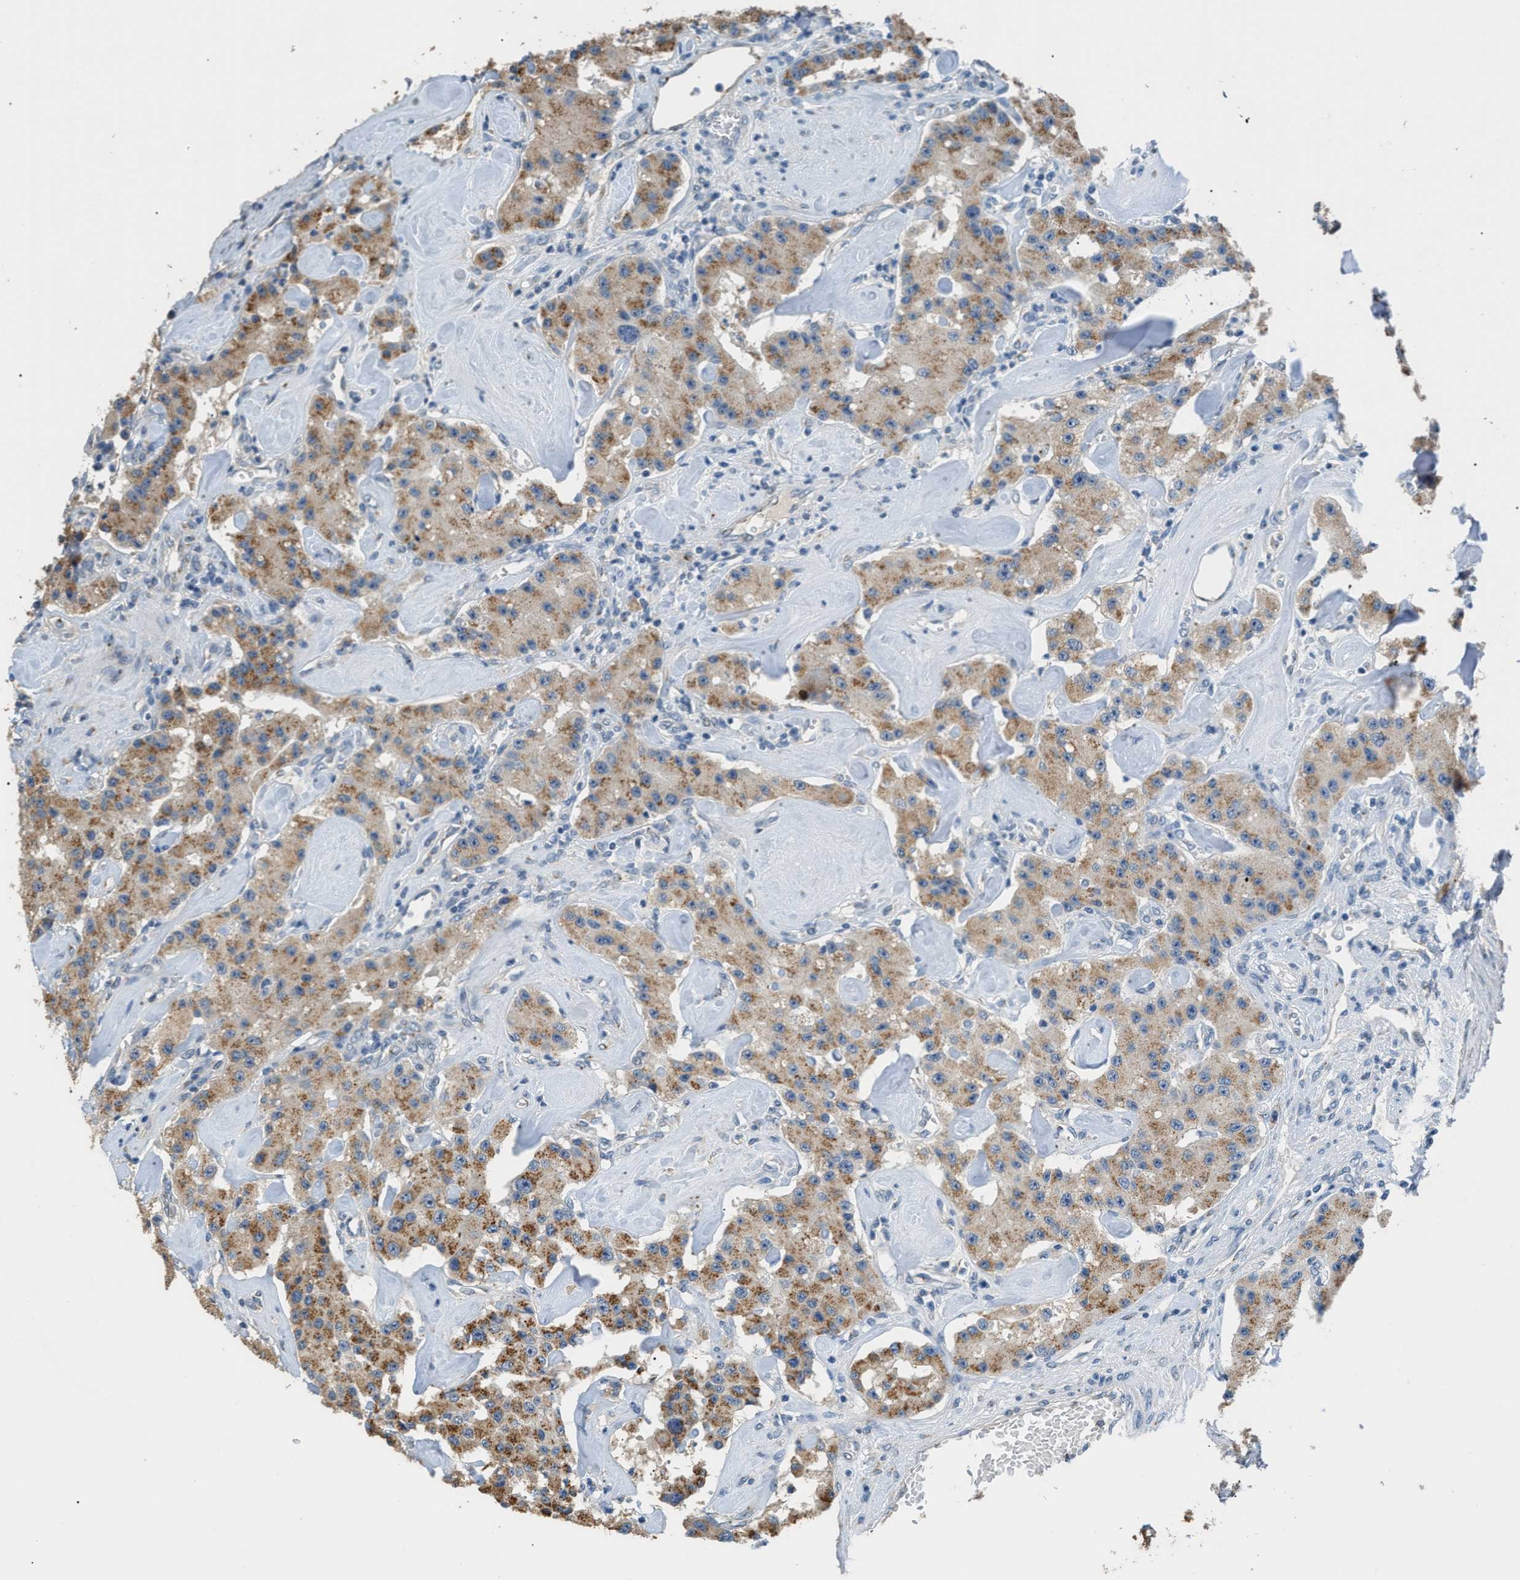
{"staining": {"intensity": "moderate", "quantity": ">75%", "location": "cytoplasmic/membranous"}, "tissue": "carcinoid", "cell_type": "Tumor cells", "image_type": "cancer", "snomed": [{"axis": "morphology", "description": "Carcinoid, malignant, NOS"}, {"axis": "topography", "description": "Pancreas"}], "caption": "A brown stain shows moderate cytoplasmic/membranous staining of a protein in human malignant carcinoid tumor cells.", "gene": "GOLM1", "patient": {"sex": "male", "age": 41}}